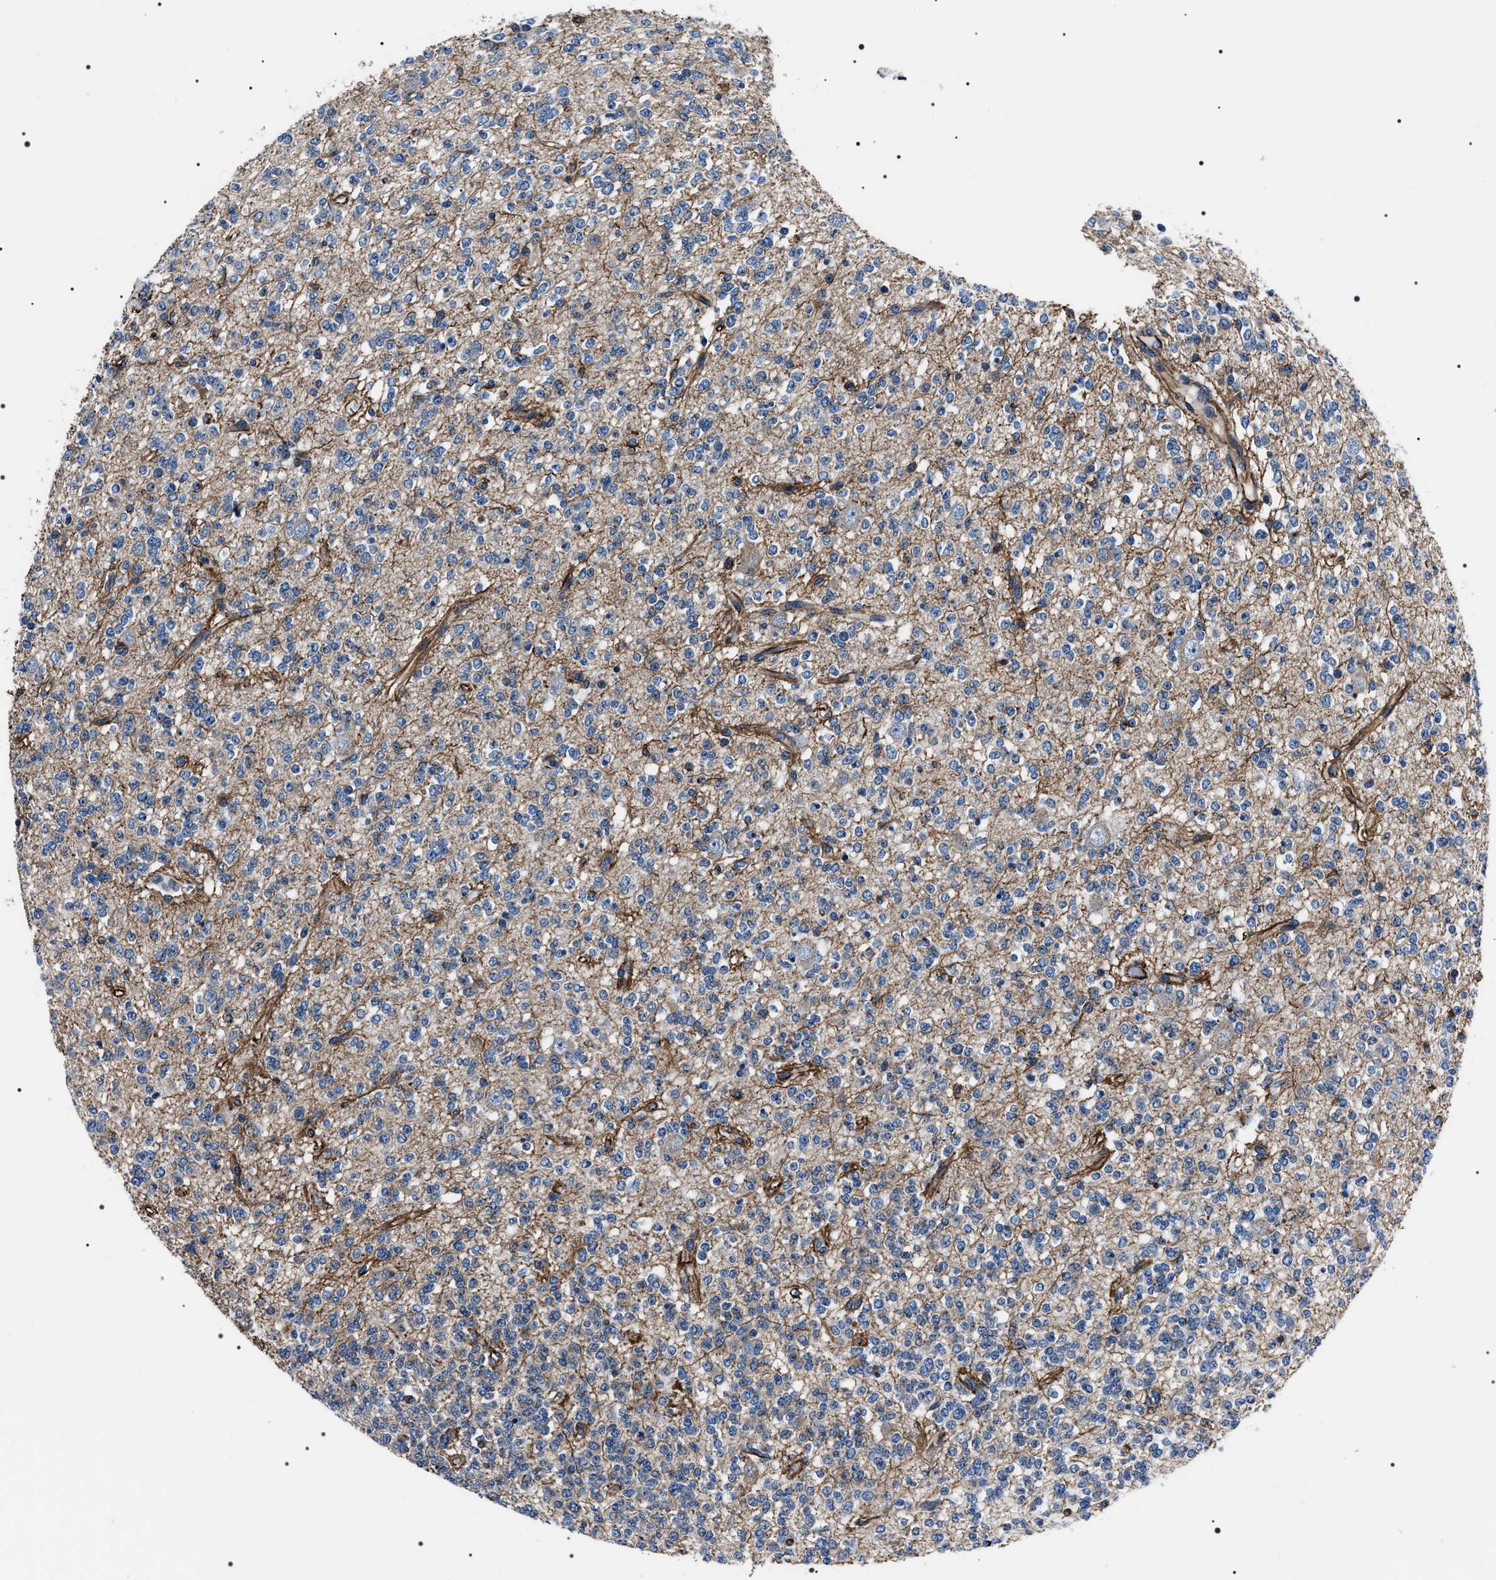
{"staining": {"intensity": "weak", "quantity": "<25%", "location": "cytoplasmic/membranous"}, "tissue": "glioma", "cell_type": "Tumor cells", "image_type": "cancer", "snomed": [{"axis": "morphology", "description": "Glioma, malignant, Low grade"}, {"axis": "topography", "description": "Brain"}], "caption": "Immunohistochemistry histopathology image of neoplastic tissue: malignant low-grade glioma stained with DAB (3,3'-diaminobenzidine) shows no significant protein positivity in tumor cells. (Brightfield microscopy of DAB (3,3'-diaminobenzidine) immunohistochemistry at high magnification).", "gene": "BAG2", "patient": {"sex": "male", "age": 38}}